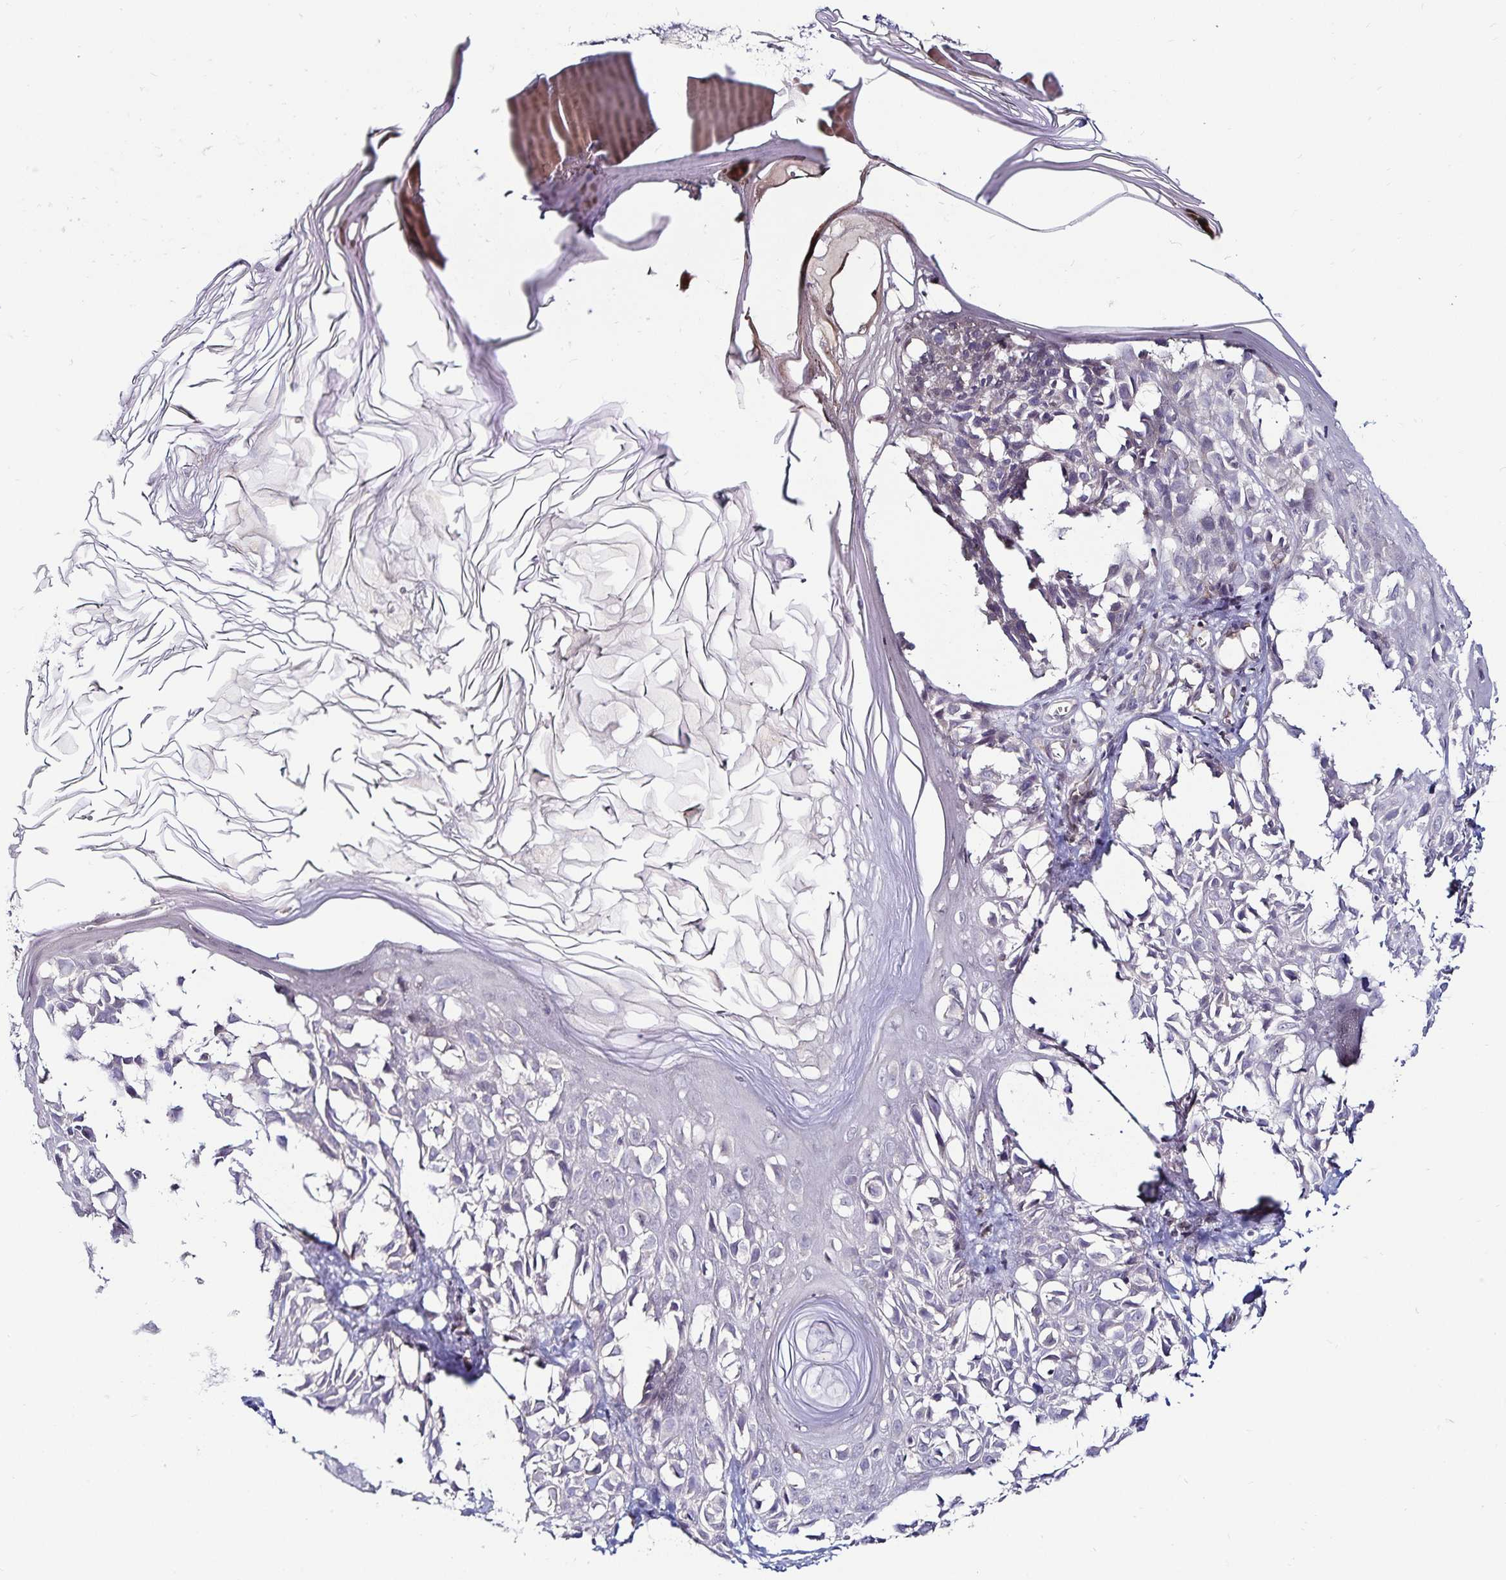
{"staining": {"intensity": "negative", "quantity": "none", "location": "none"}, "tissue": "melanoma", "cell_type": "Tumor cells", "image_type": "cancer", "snomed": [{"axis": "morphology", "description": "Malignant melanoma, NOS"}, {"axis": "topography", "description": "Skin"}], "caption": "This is an IHC image of human melanoma. There is no positivity in tumor cells.", "gene": "ACSL5", "patient": {"sex": "male", "age": 73}}